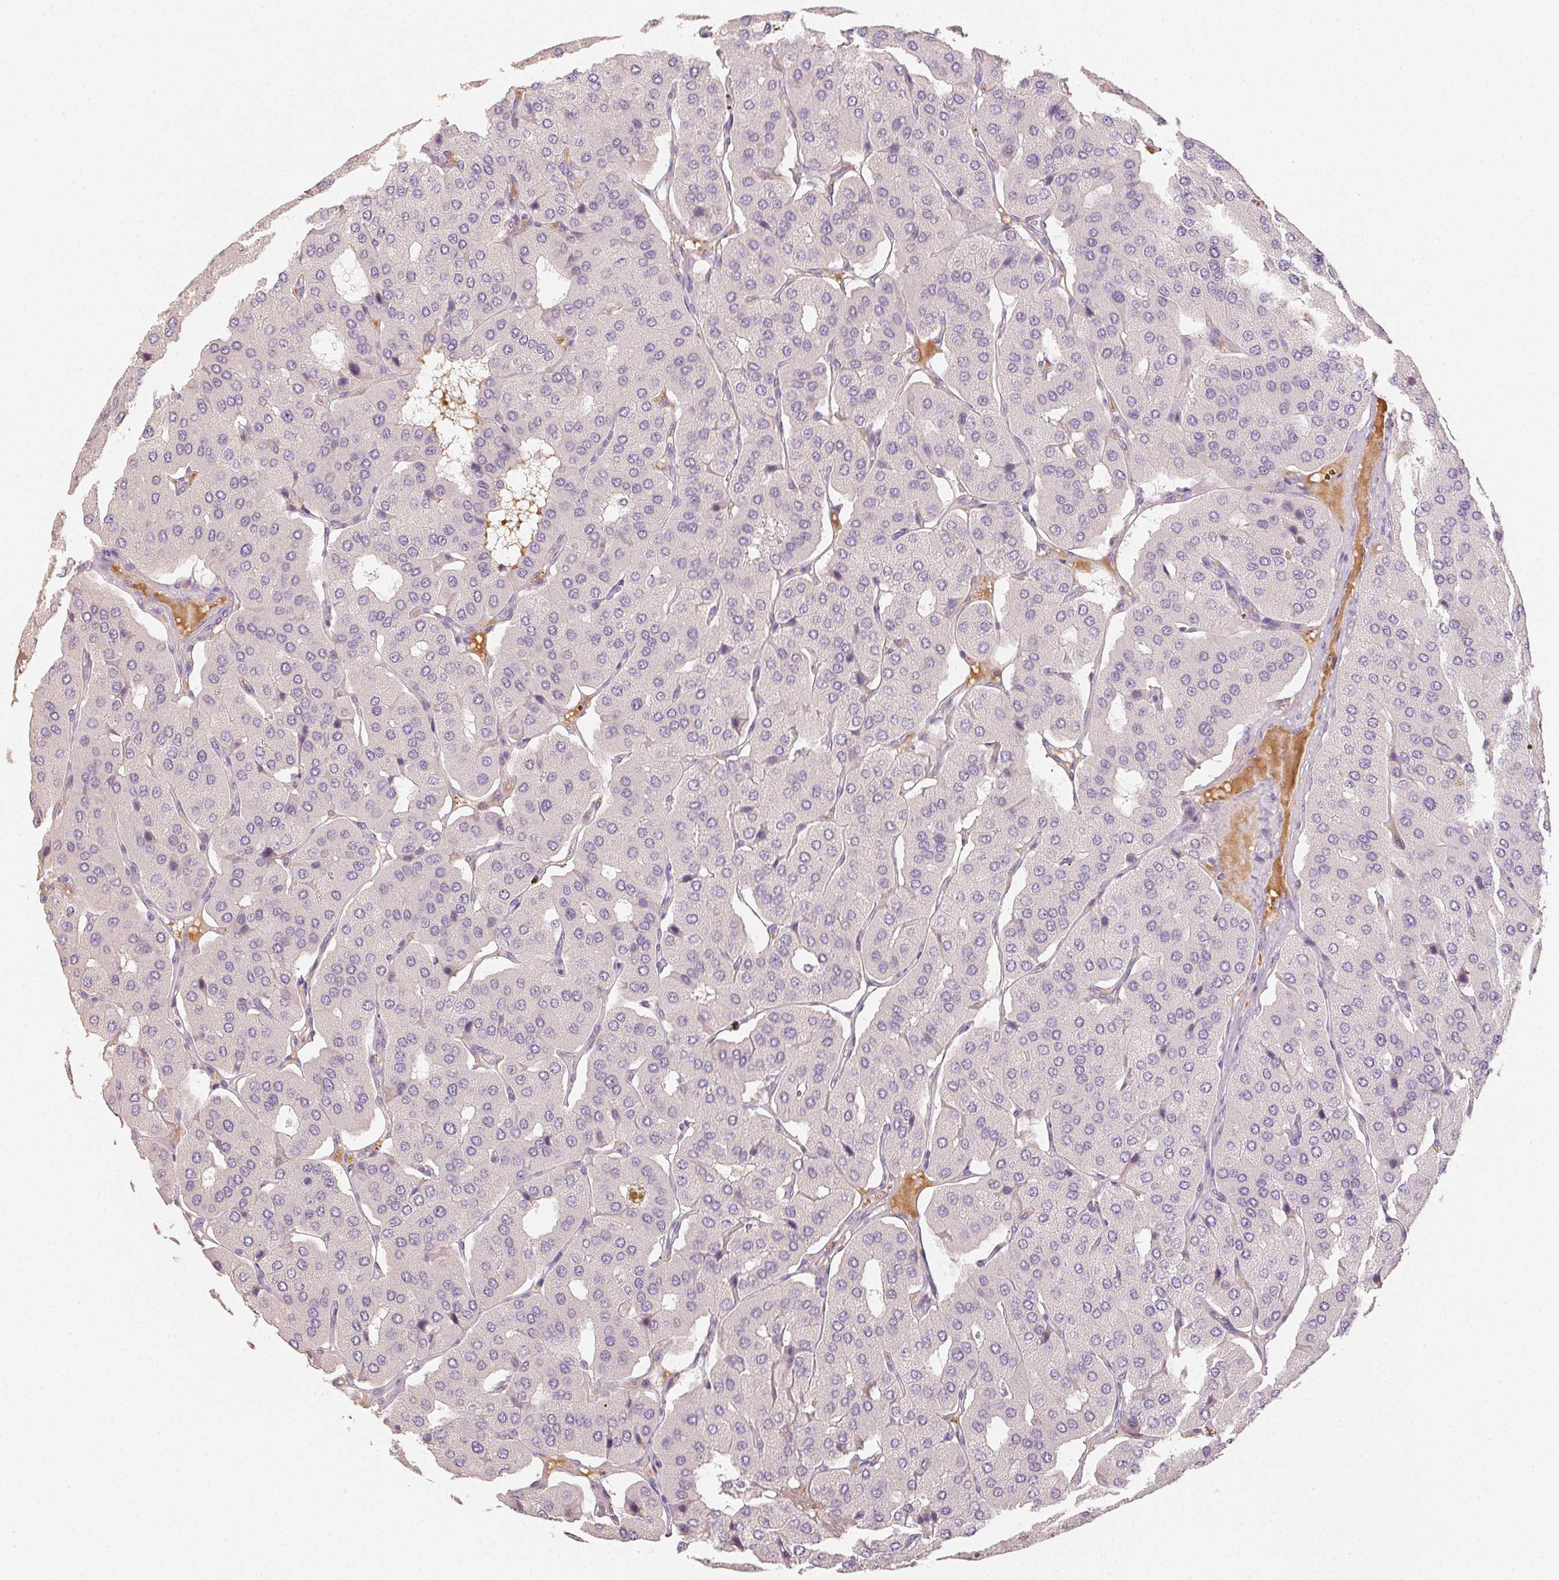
{"staining": {"intensity": "negative", "quantity": "none", "location": "none"}, "tissue": "parathyroid gland", "cell_type": "Glandular cells", "image_type": "normal", "snomed": [{"axis": "morphology", "description": "Normal tissue, NOS"}, {"axis": "morphology", "description": "Adenoma, NOS"}, {"axis": "topography", "description": "Parathyroid gland"}], "caption": "An IHC micrograph of benign parathyroid gland is shown. There is no staining in glandular cells of parathyroid gland.", "gene": "LVRN", "patient": {"sex": "female", "age": 86}}